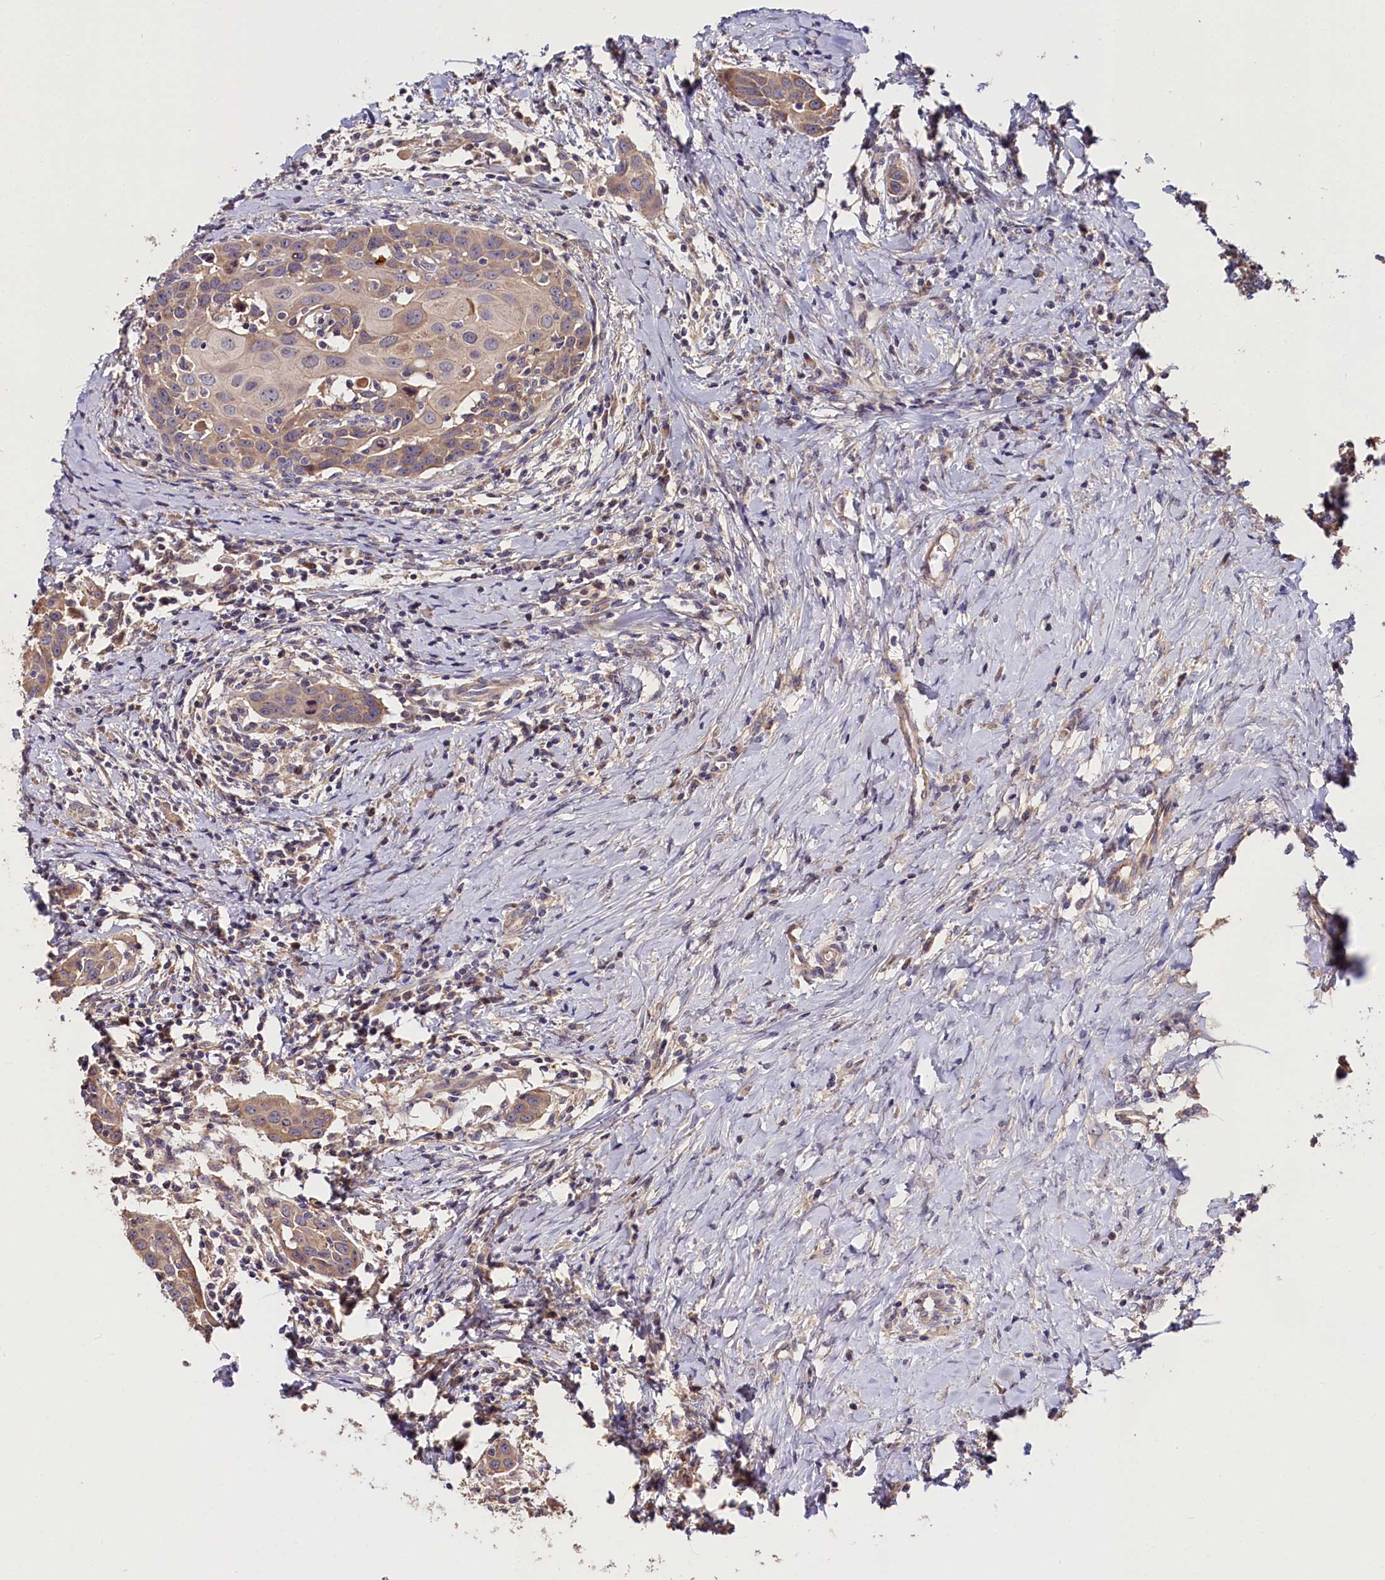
{"staining": {"intensity": "weak", "quantity": ">75%", "location": "cytoplasmic/membranous"}, "tissue": "head and neck cancer", "cell_type": "Tumor cells", "image_type": "cancer", "snomed": [{"axis": "morphology", "description": "Squamous cell carcinoma, NOS"}, {"axis": "topography", "description": "Oral tissue"}, {"axis": "topography", "description": "Head-Neck"}], "caption": "The micrograph reveals staining of head and neck cancer, revealing weak cytoplasmic/membranous protein staining (brown color) within tumor cells.", "gene": "KATNB1", "patient": {"sex": "female", "age": 50}}